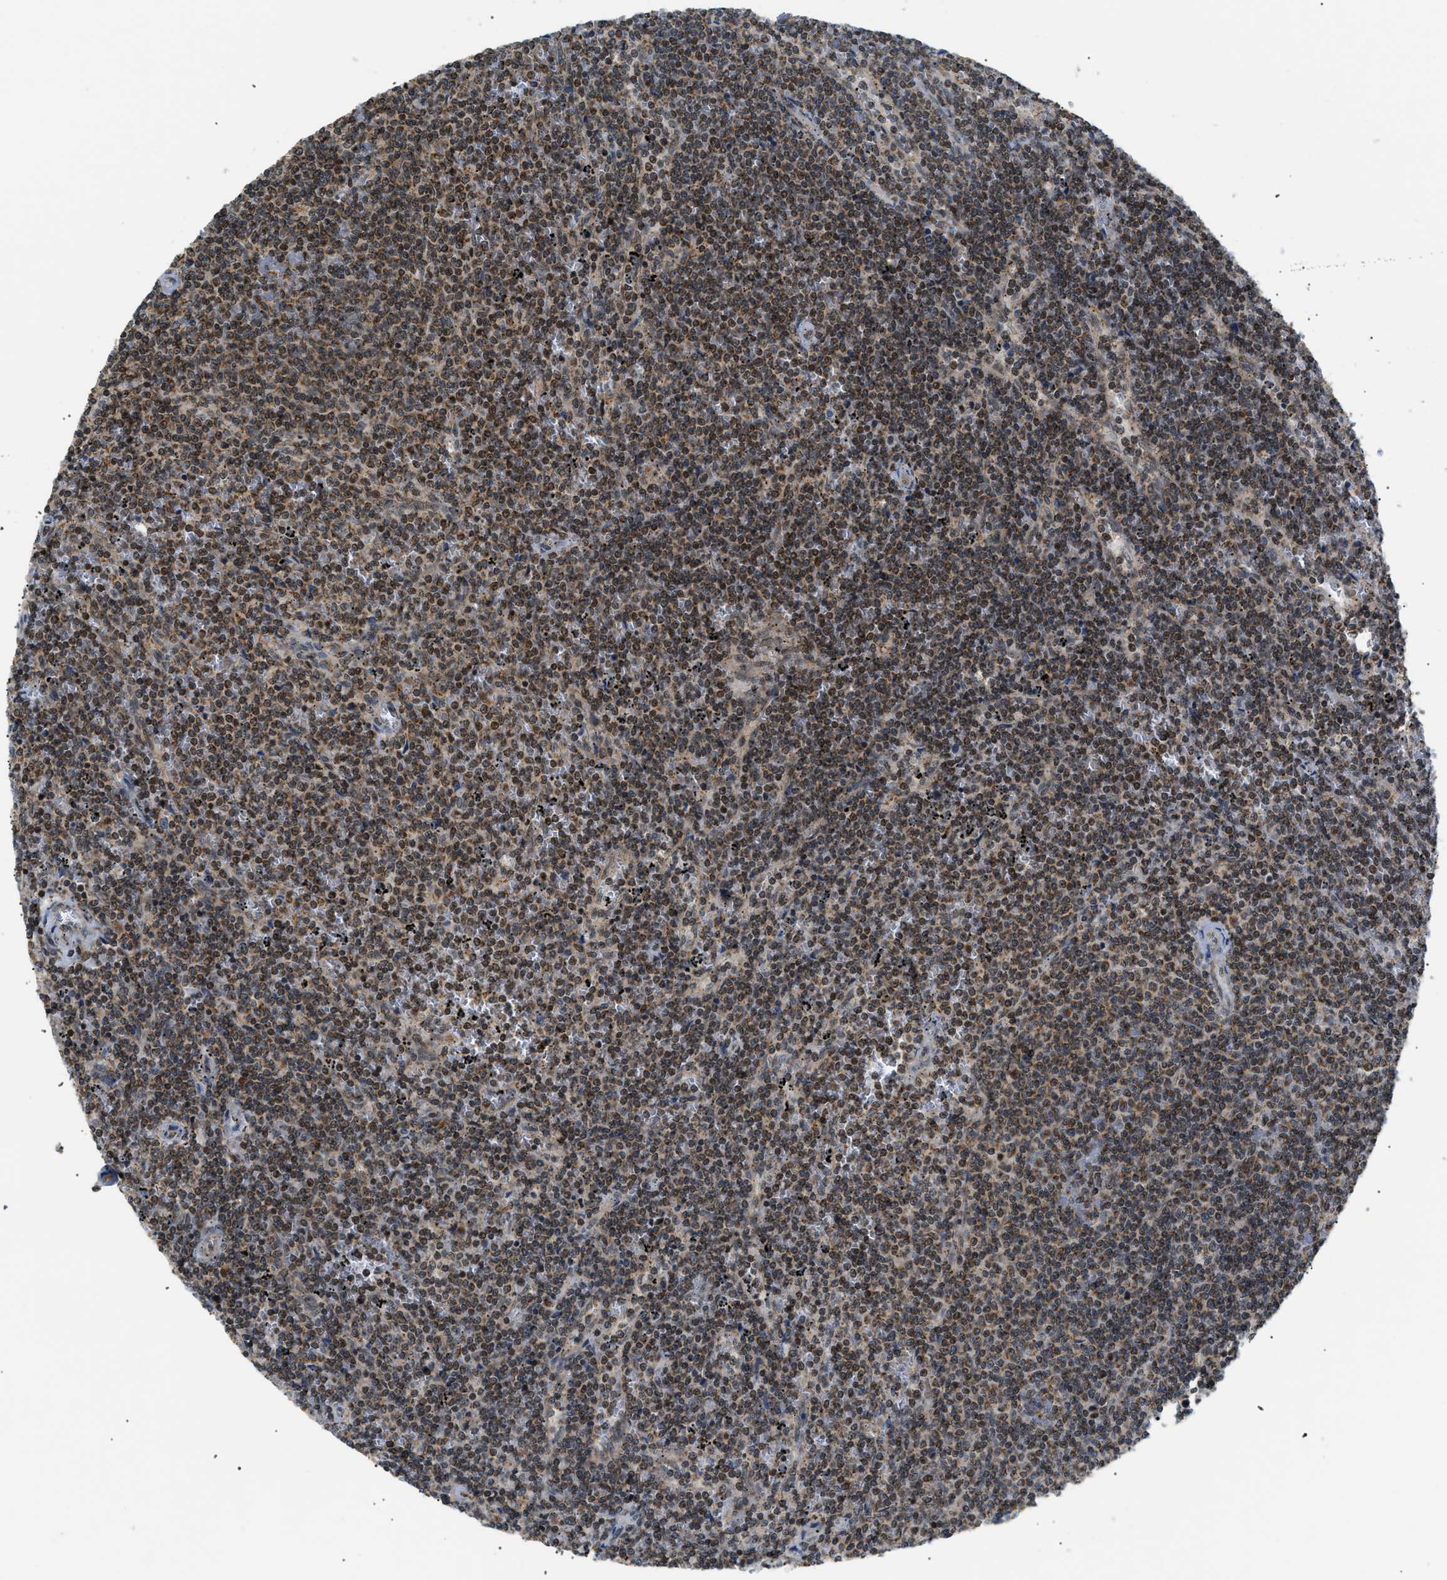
{"staining": {"intensity": "negative", "quantity": "none", "location": "none"}, "tissue": "lymphoma", "cell_type": "Tumor cells", "image_type": "cancer", "snomed": [{"axis": "morphology", "description": "Malignant lymphoma, non-Hodgkin's type, Low grade"}, {"axis": "topography", "description": "Spleen"}], "caption": "Immunohistochemistry of human lymphoma displays no staining in tumor cells.", "gene": "ZBTB11", "patient": {"sex": "female", "age": 50}}